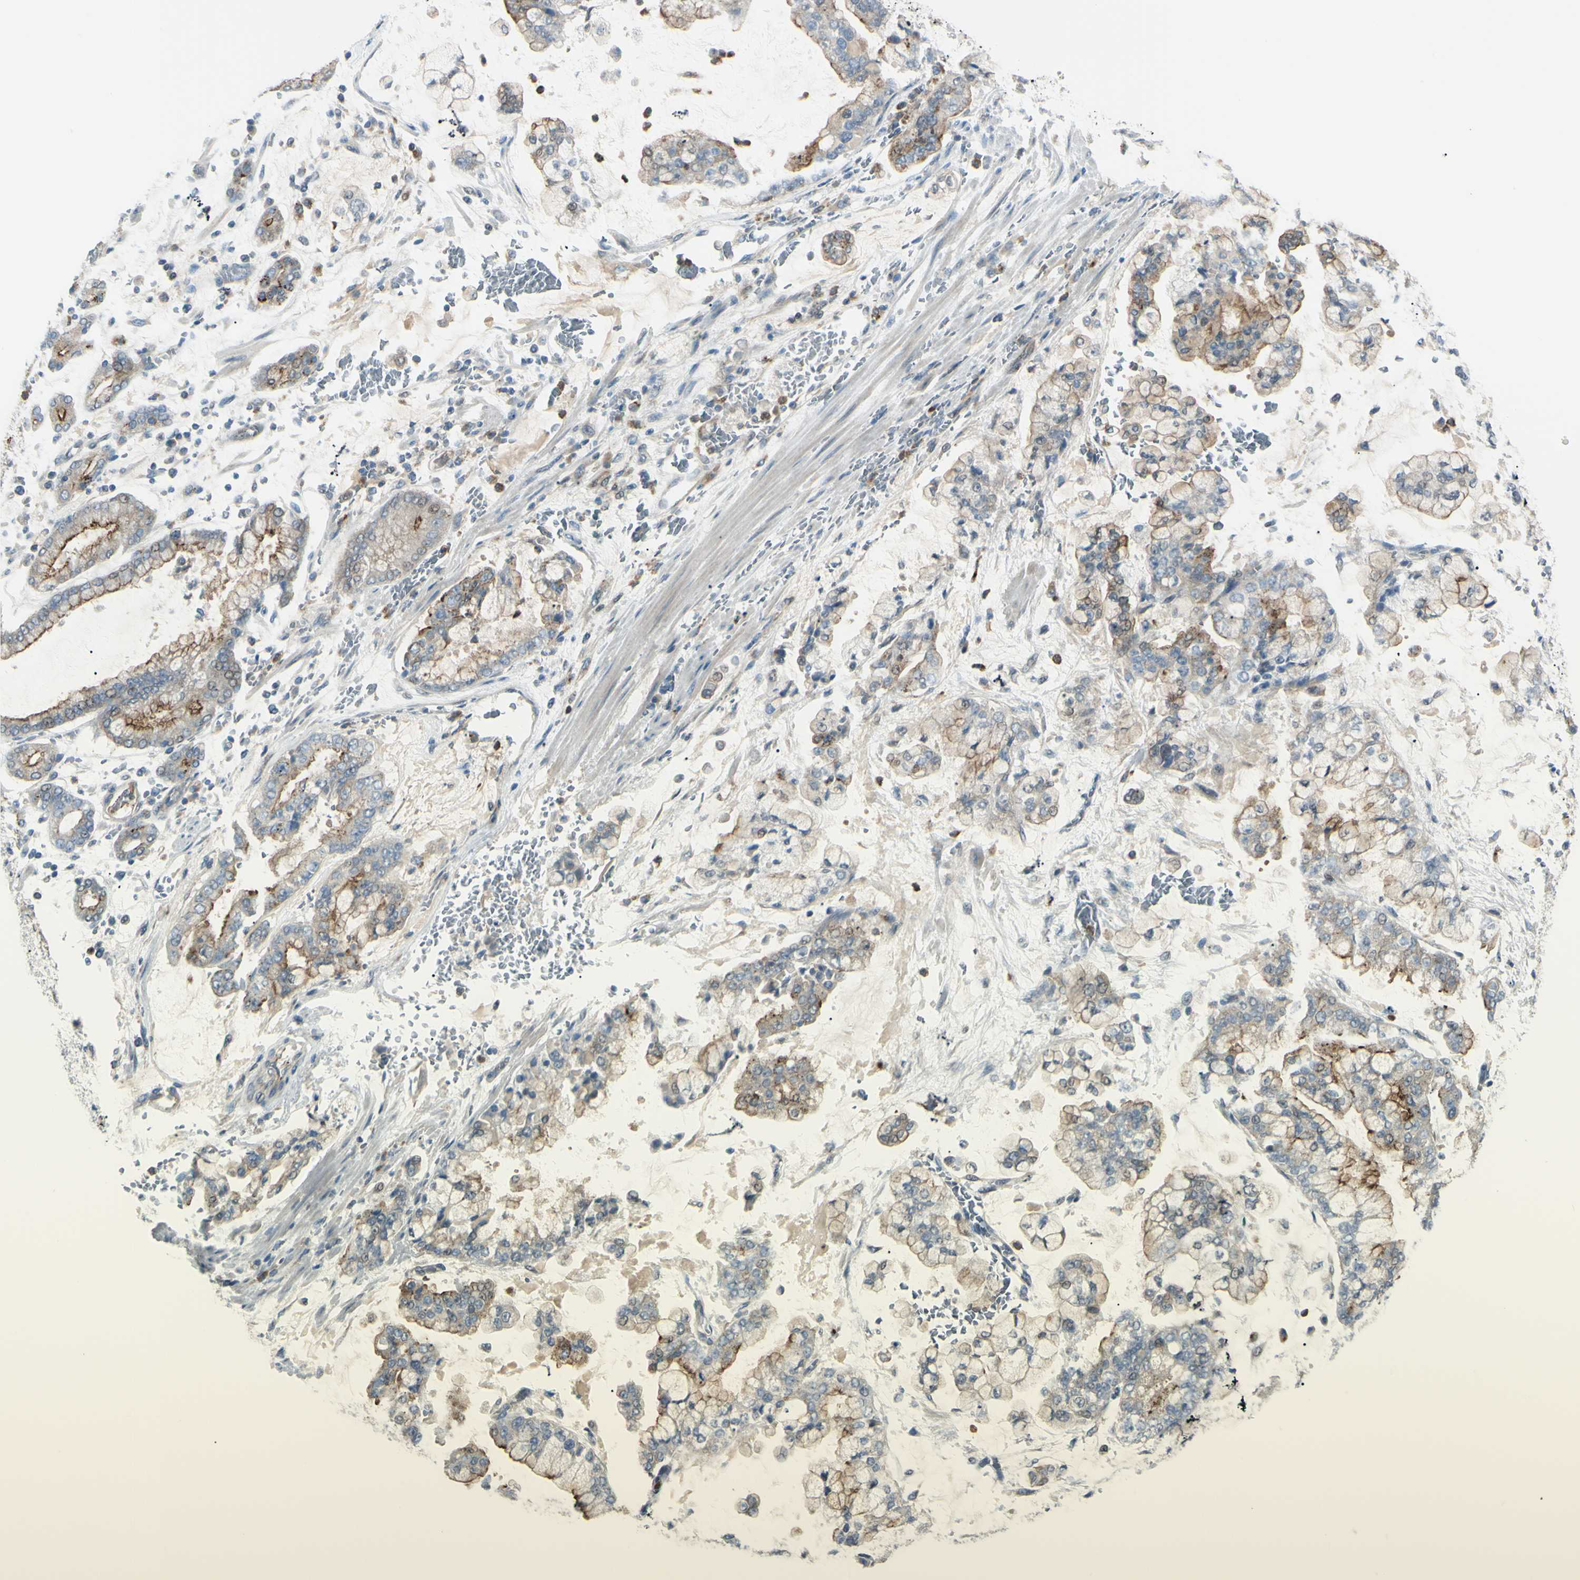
{"staining": {"intensity": "weak", "quantity": "25%-75%", "location": "cytoplasmic/membranous"}, "tissue": "stomach cancer", "cell_type": "Tumor cells", "image_type": "cancer", "snomed": [{"axis": "morphology", "description": "Normal tissue, NOS"}, {"axis": "morphology", "description": "Adenocarcinoma, NOS"}, {"axis": "topography", "description": "Stomach, upper"}, {"axis": "topography", "description": "Stomach"}], "caption": "Stomach adenocarcinoma was stained to show a protein in brown. There is low levels of weak cytoplasmic/membranous positivity in approximately 25%-75% of tumor cells. (DAB = brown stain, brightfield microscopy at high magnification).", "gene": "LMTK2", "patient": {"sex": "male", "age": 76}}